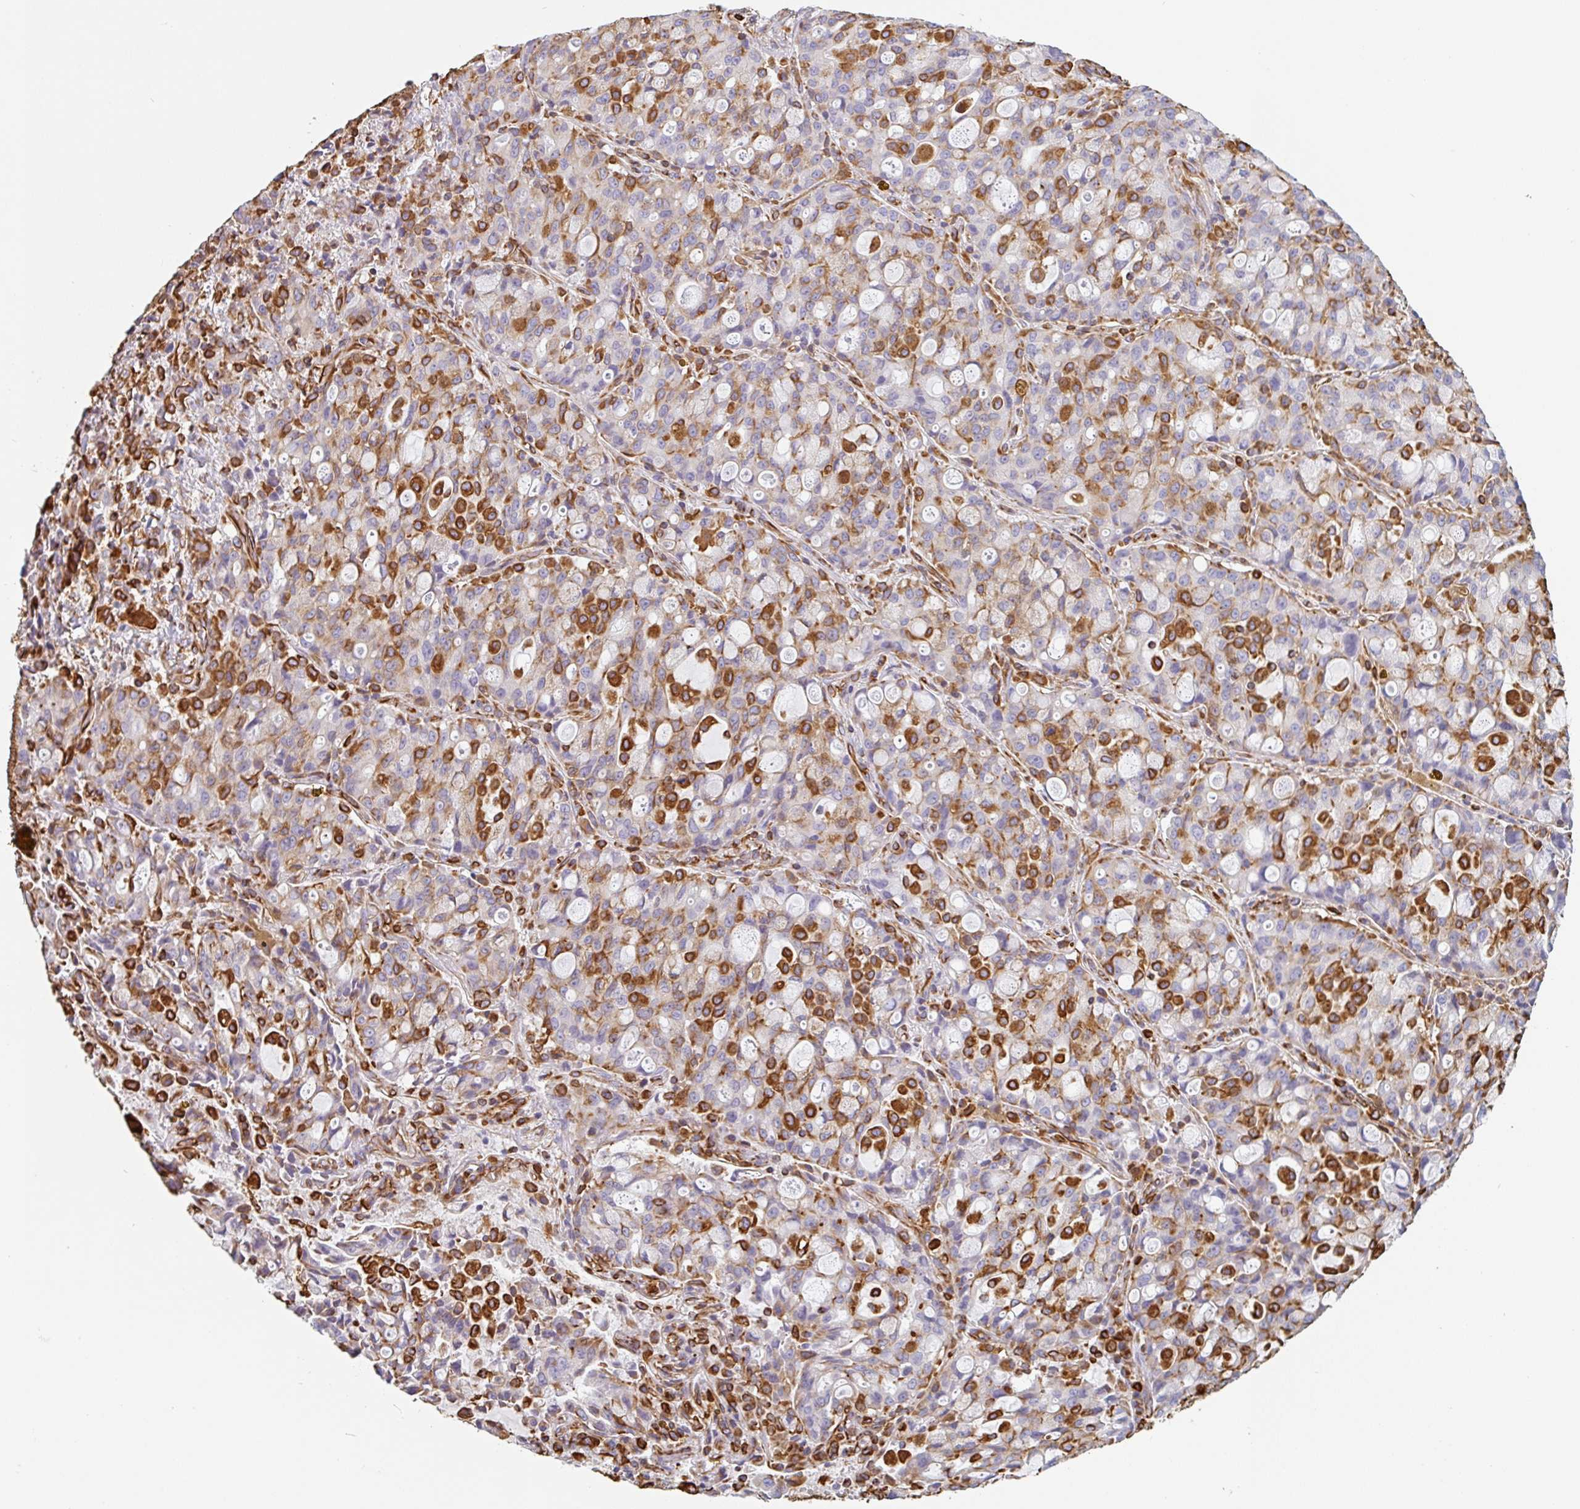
{"staining": {"intensity": "strong", "quantity": "<25%", "location": "cytoplasmic/membranous"}, "tissue": "lung cancer", "cell_type": "Tumor cells", "image_type": "cancer", "snomed": [{"axis": "morphology", "description": "Adenocarcinoma, NOS"}, {"axis": "topography", "description": "Lung"}], "caption": "A histopathology image of human lung cancer stained for a protein displays strong cytoplasmic/membranous brown staining in tumor cells. (DAB IHC with brightfield microscopy, high magnification).", "gene": "PPFIA1", "patient": {"sex": "female", "age": 44}}